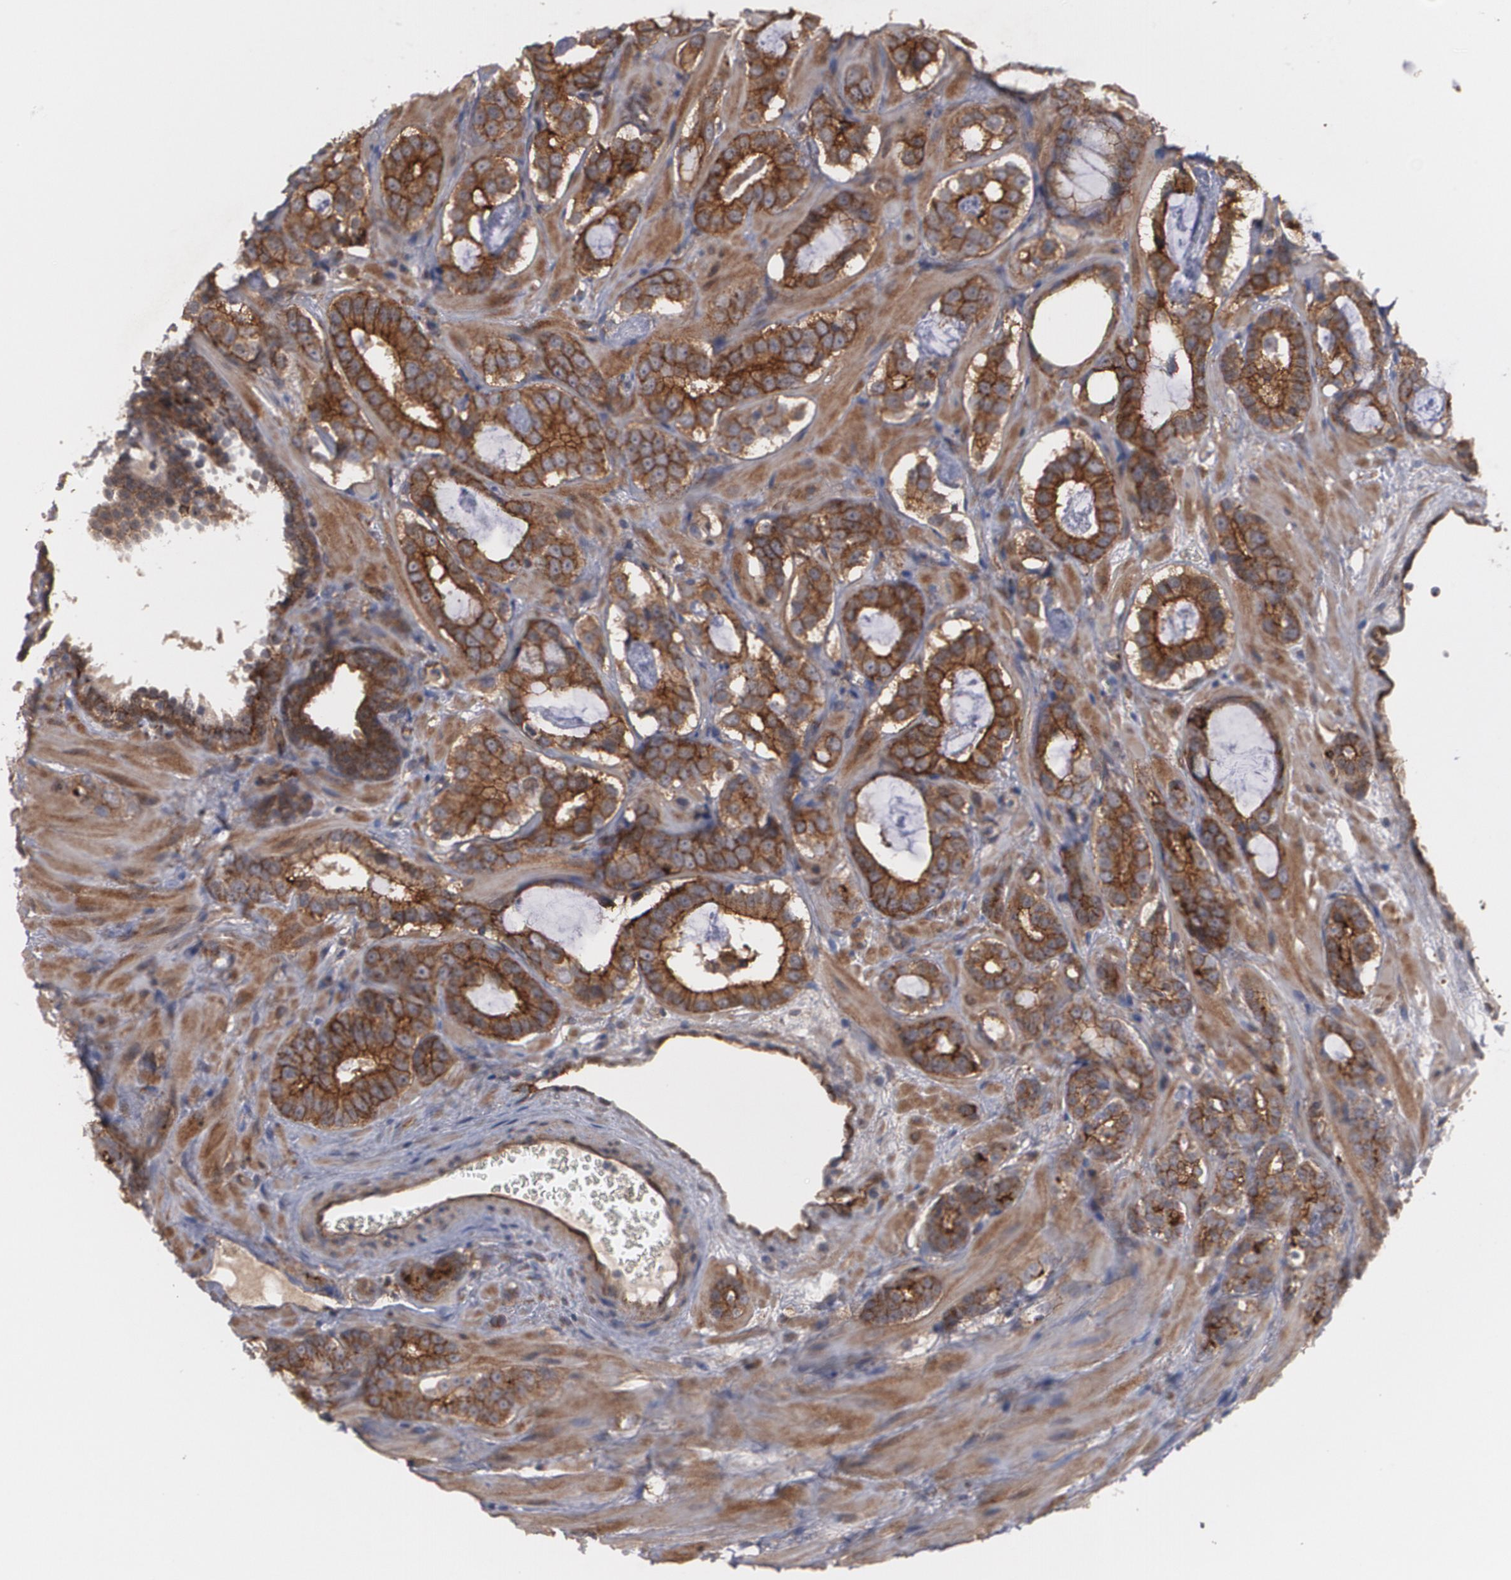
{"staining": {"intensity": "strong", "quantity": ">75%", "location": "cytoplasmic/membranous"}, "tissue": "prostate cancer", "cell_type": "Tumor cells", "image_type": "cancer", "snomed": [{"axis": "morphology", "description": "Adenocarcinoma, Low grade"}, {"axis": "topography", "description": "Prostate"}], "caption": "Tumor cells reveal high levels of strong cytoplasmic/membranous staining in approximately >75% of cells in human low-grade adenocarcinoma (prostate).", "gene": "TJP1", "patient": {"sex": "male", "age": 57}}